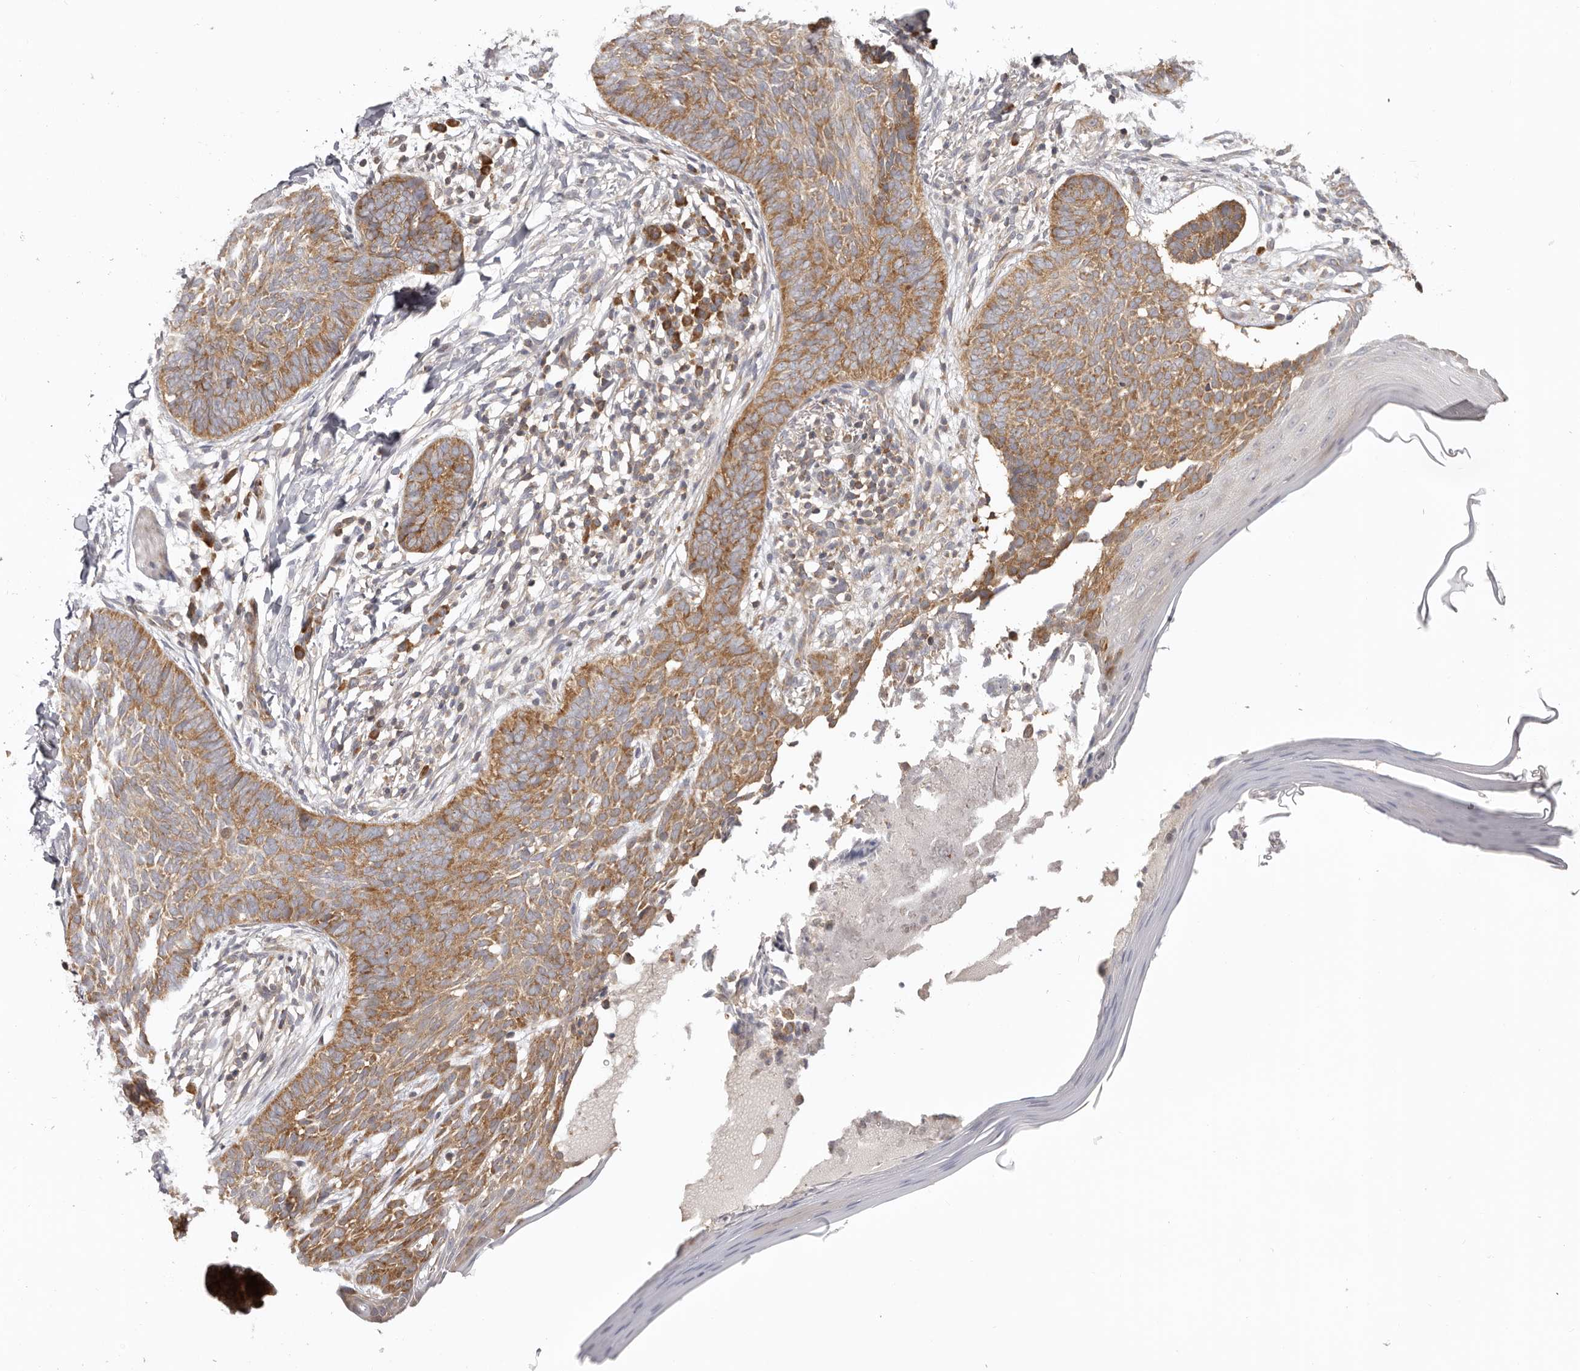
{"staining": {"intensity": "moderate", "quantity": ">75%", "location": "cytoplasmic/membranous"}, "tissue": "skin cancer", "cell_type": "Tumor cells", "image_type": "cancer", "snomed": [{"axis": "morphology", "description": "Normal tissue, NOS"}, {"axis": "morphology", "description": "Basal cell carcinoma"}, {"axis": "topography", "description": "Skin"}], "caption": "Immunohistochemistry (IHC) photomicrograph of skin cancer (basal cell carcinoma) stained for a protein (brown), which shows medium levels of moderate cytoplasmic/membranous expression in approximately >75% of tumor cells.", "gene": "EEF1E1", "patient": {"sex": "male", "age": 50}}